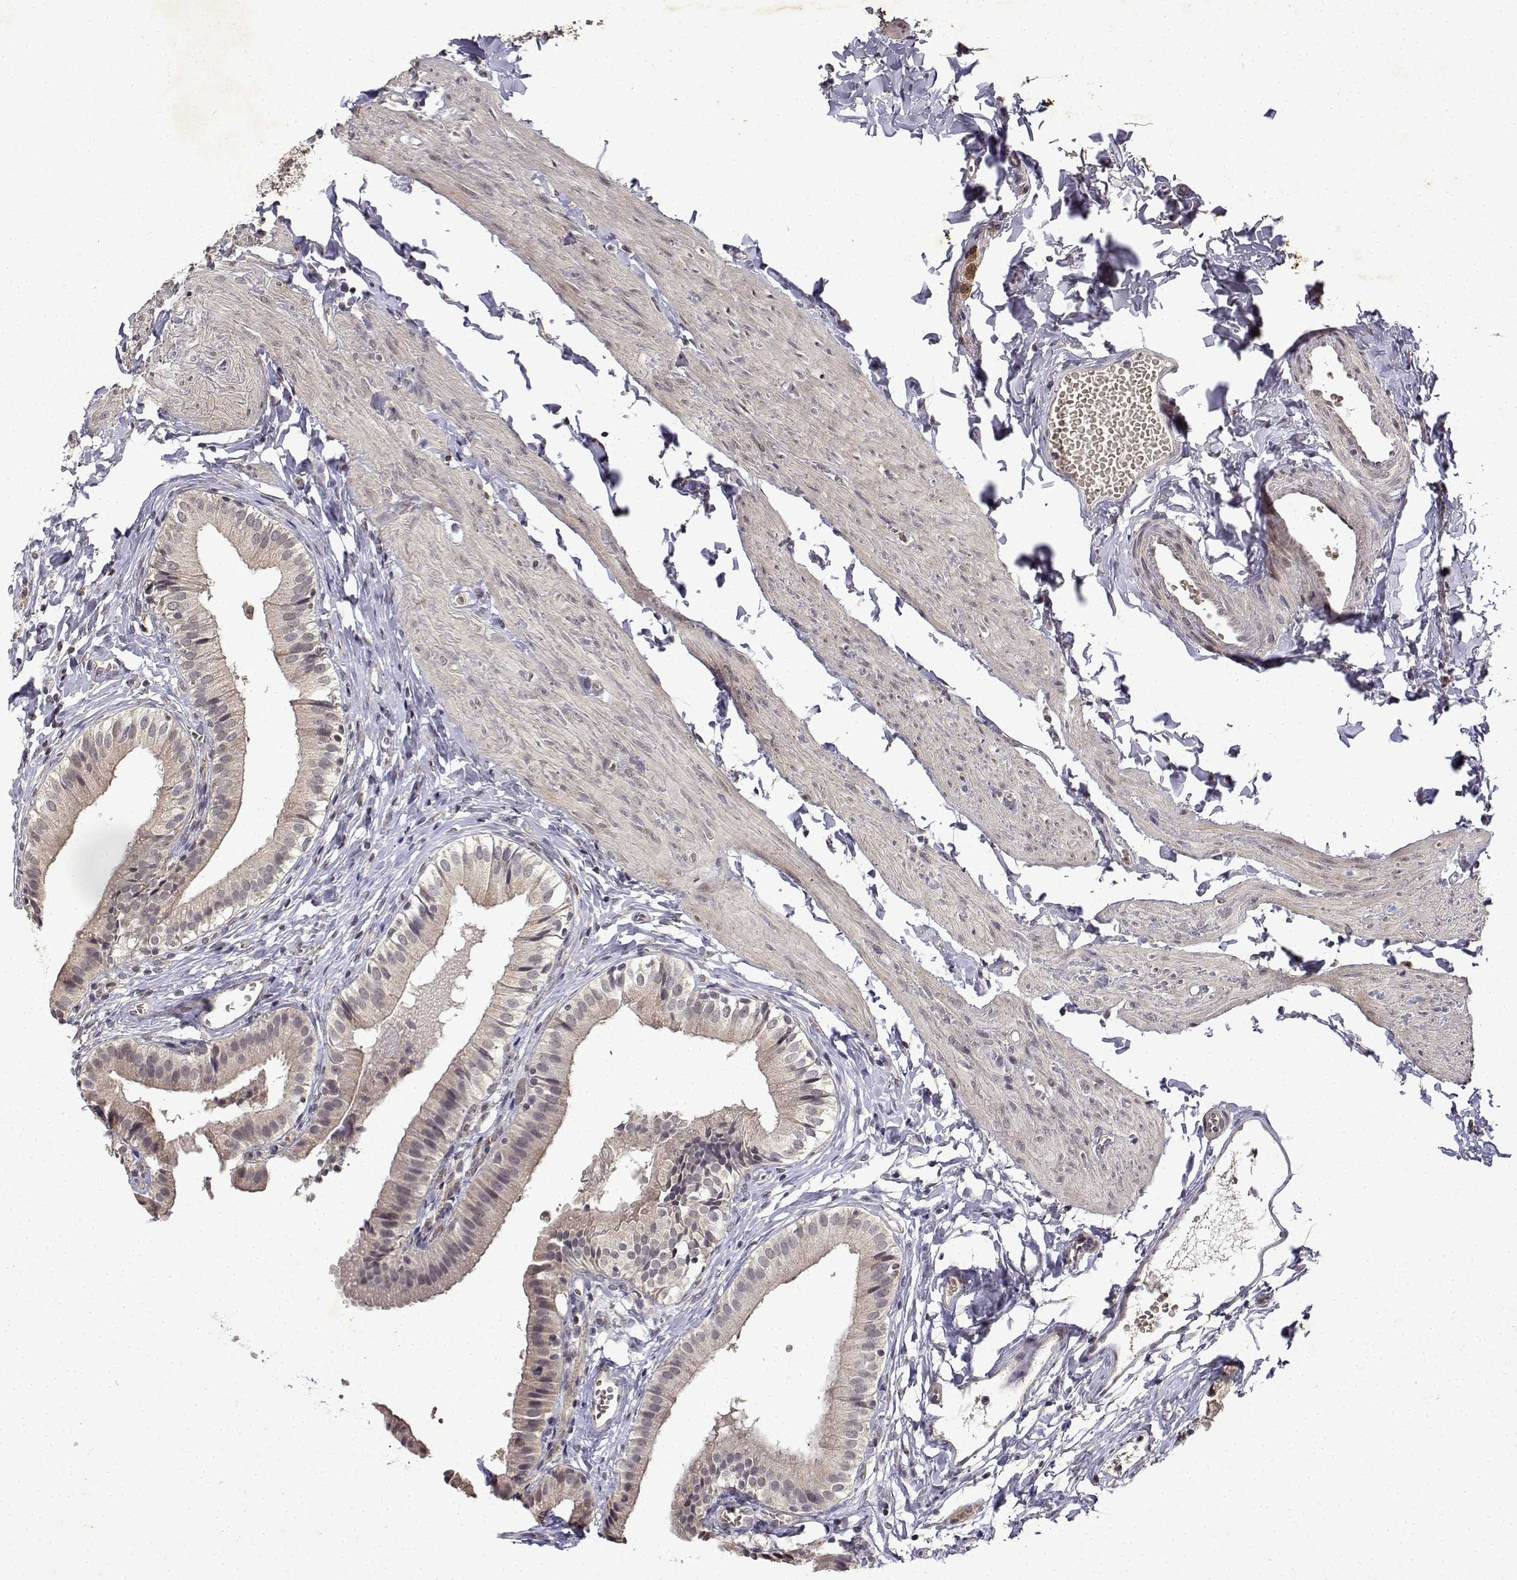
{"staining": {"intensity": "negative", "quantity": "none", "location": "none"}, "tissue": "gallbladder", "cell_type": "Glandular cells", "image_type": "normal", "snomed": [{"axis": "morphology", "description": "Normal tissue, NOS"}, {"axis": "topography", "description": "Gallbladder"}], "caption": "DAB (3,3'-diaminobenzidine) immunohistochemical staining of unremarkable human gallbladder demonstrates no significant staining in glandular cells.", "gene": "BDNF", "patient": {"sex": "female", "age": 47}}